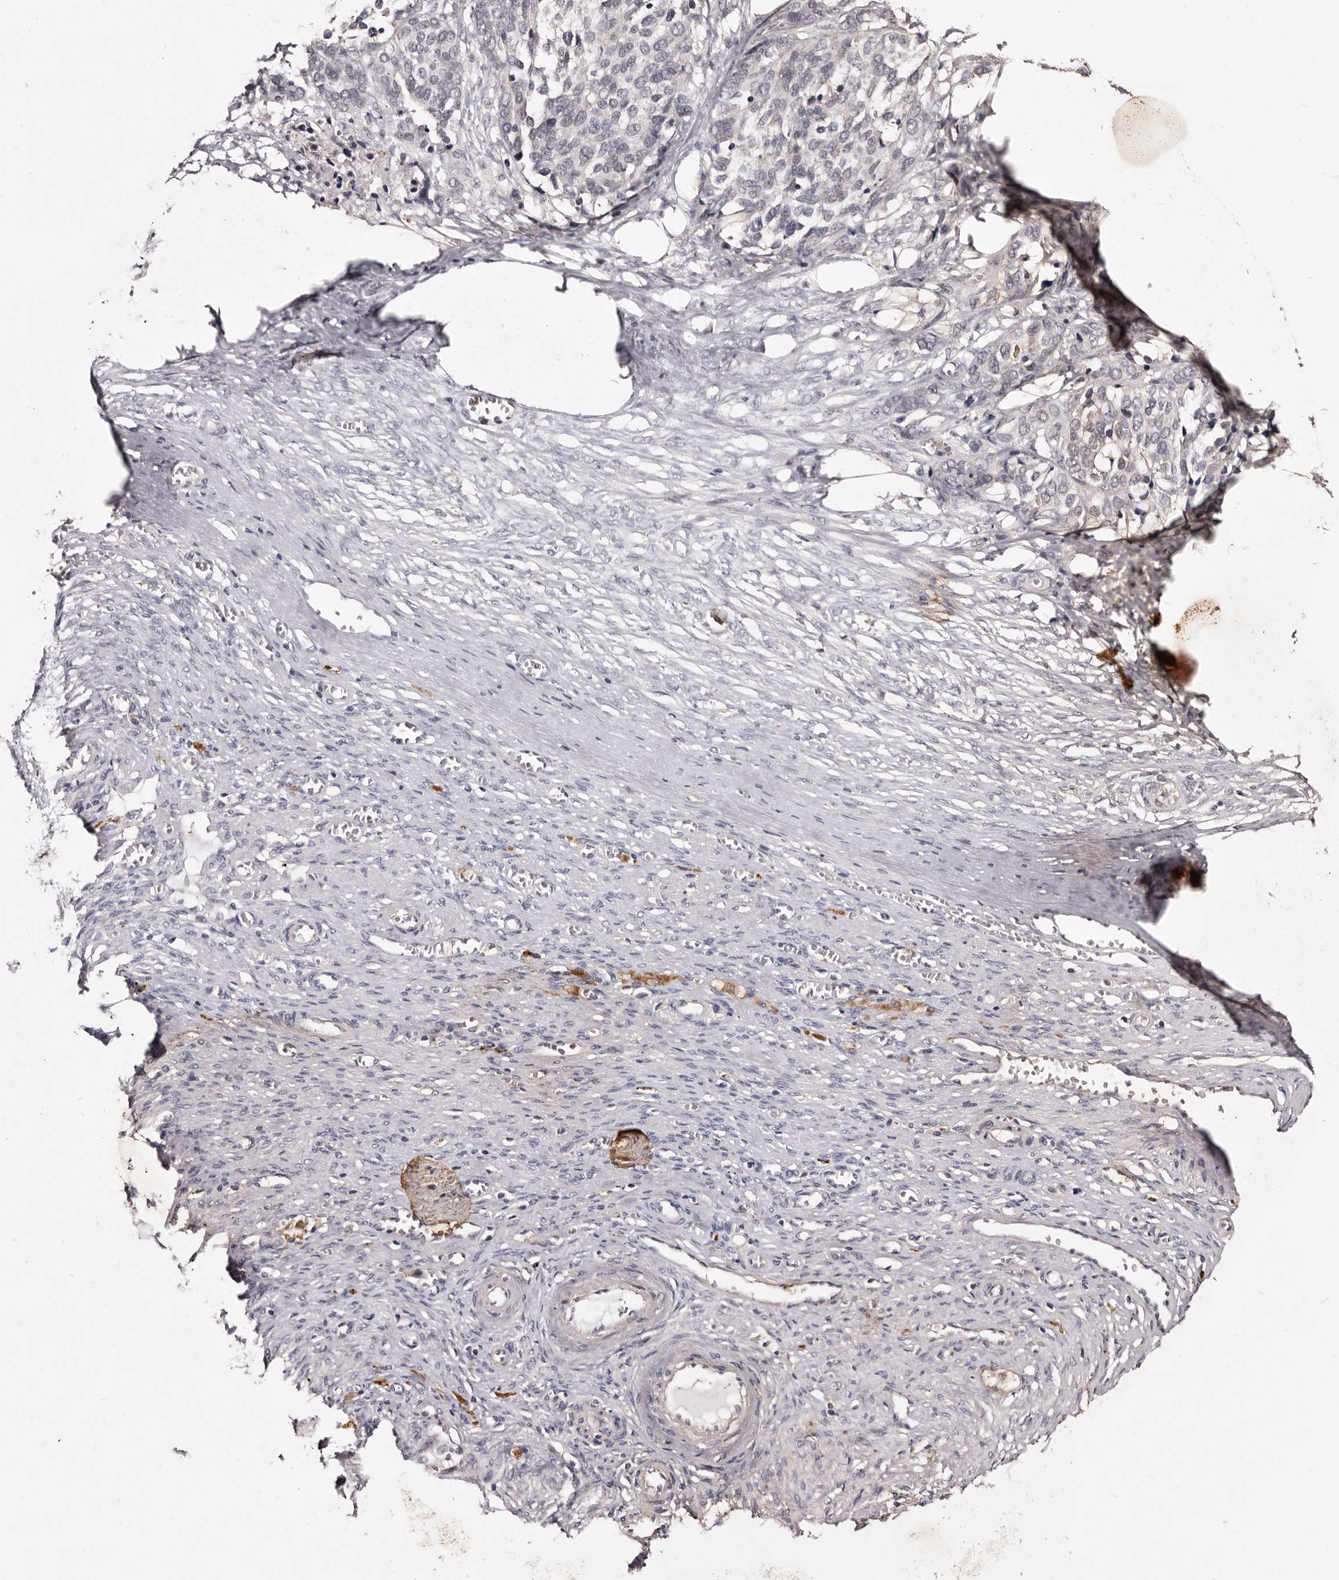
{"staining": {"intensity": "negative", "quantity": "none", "location": "none"}, "tissue": "ovarian cancer", "cell_type": "Tumor cells", "image_type": "cancer", "snomed": [{"axis": "morphology", "description": "Cystadenocarcinoma, serous, NOS"}, {"axis": "topography", "description": "Ovary"}], "caption": "Micrograph shows no significant protein positivity in tumor cells of ovarian cancer (serous cystadenocarcinoma). (Brightfield microscopy of DAB immunohistochemistry (IHC) at high magnification).", "gene": "SLC10A4", "patient": {"sex": "female", "age": 44}}